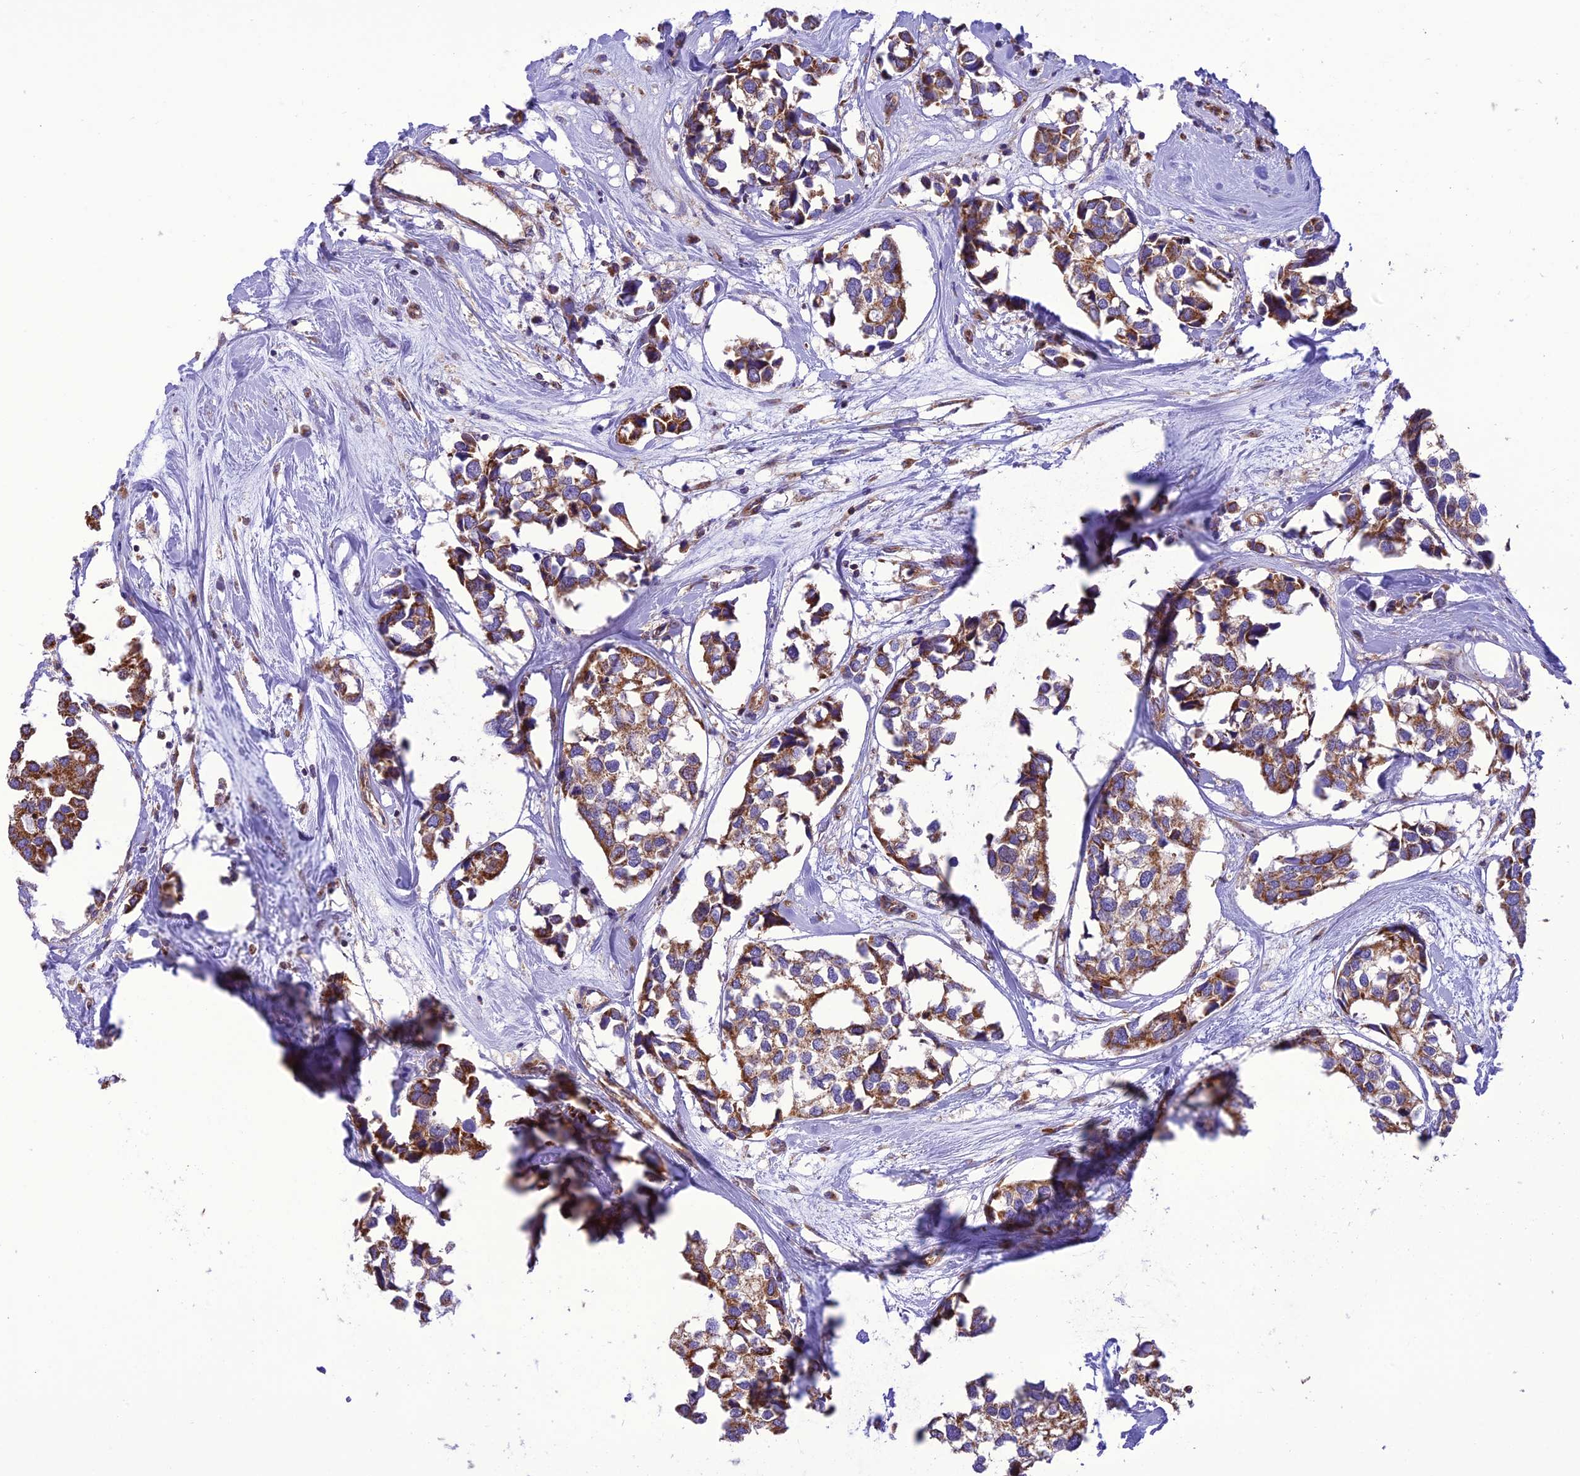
{"staining": {"intensity": "moderate", "quantity": ">75%", "location": "cytoplasmic/membranous"}, "tissue": "breast cancer", "cell_type": "Tumor cells", "image_type": "cancer", "snomed": [{"axis": "morphology", "description": "Duct carcinoma"}, {"axis": "topography", "description": "Breast"}], "caption": "Protein expression analysis of human breast cancer reveals moderate cytoplasmic/membranous expression in approximately >75% of tumor cells.", "gene": "MAP3K12", "patient": {"sex": "female", "age": 83}}